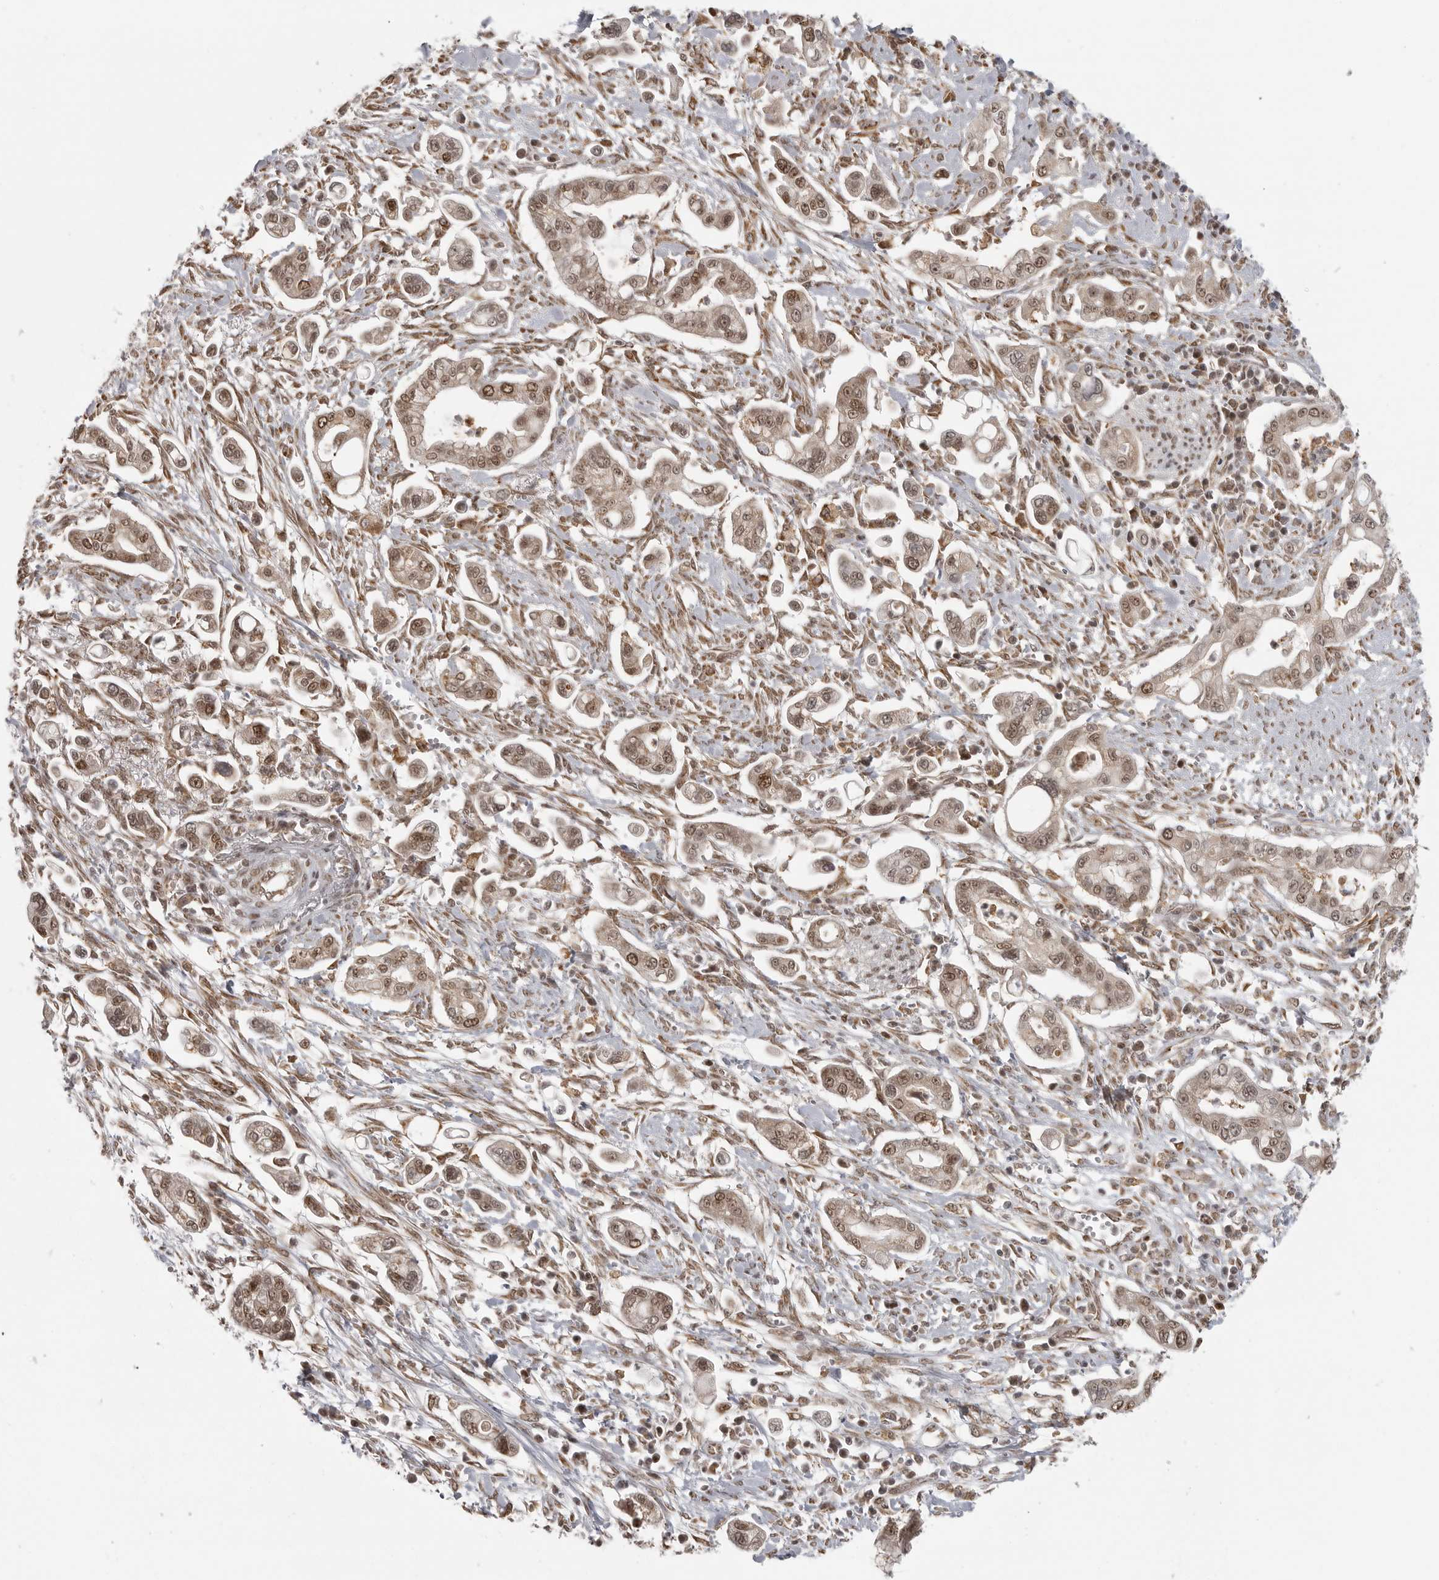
{"staining": {"intensity": "moderate", "quantity": ">75%", "location": "nuclear"}, "tissue": "pancreatic cancer", "cell_type": "Tumor cells", "image_type": "cancer", "snomed": [{"axis": "morphology", "description": "Adenocarcinoma, NOS"}, {"axis": "topography", "description": "Pancreas"}], "caption": "Moderate nuclear positivity is present in approximately >75% of tumor cells in pancreatic cancer. (Brightfield microscopy of DAB IHC at high magnification).", "gene": "ISG20L2", "patient": {"sex": "male", "age": 68}}